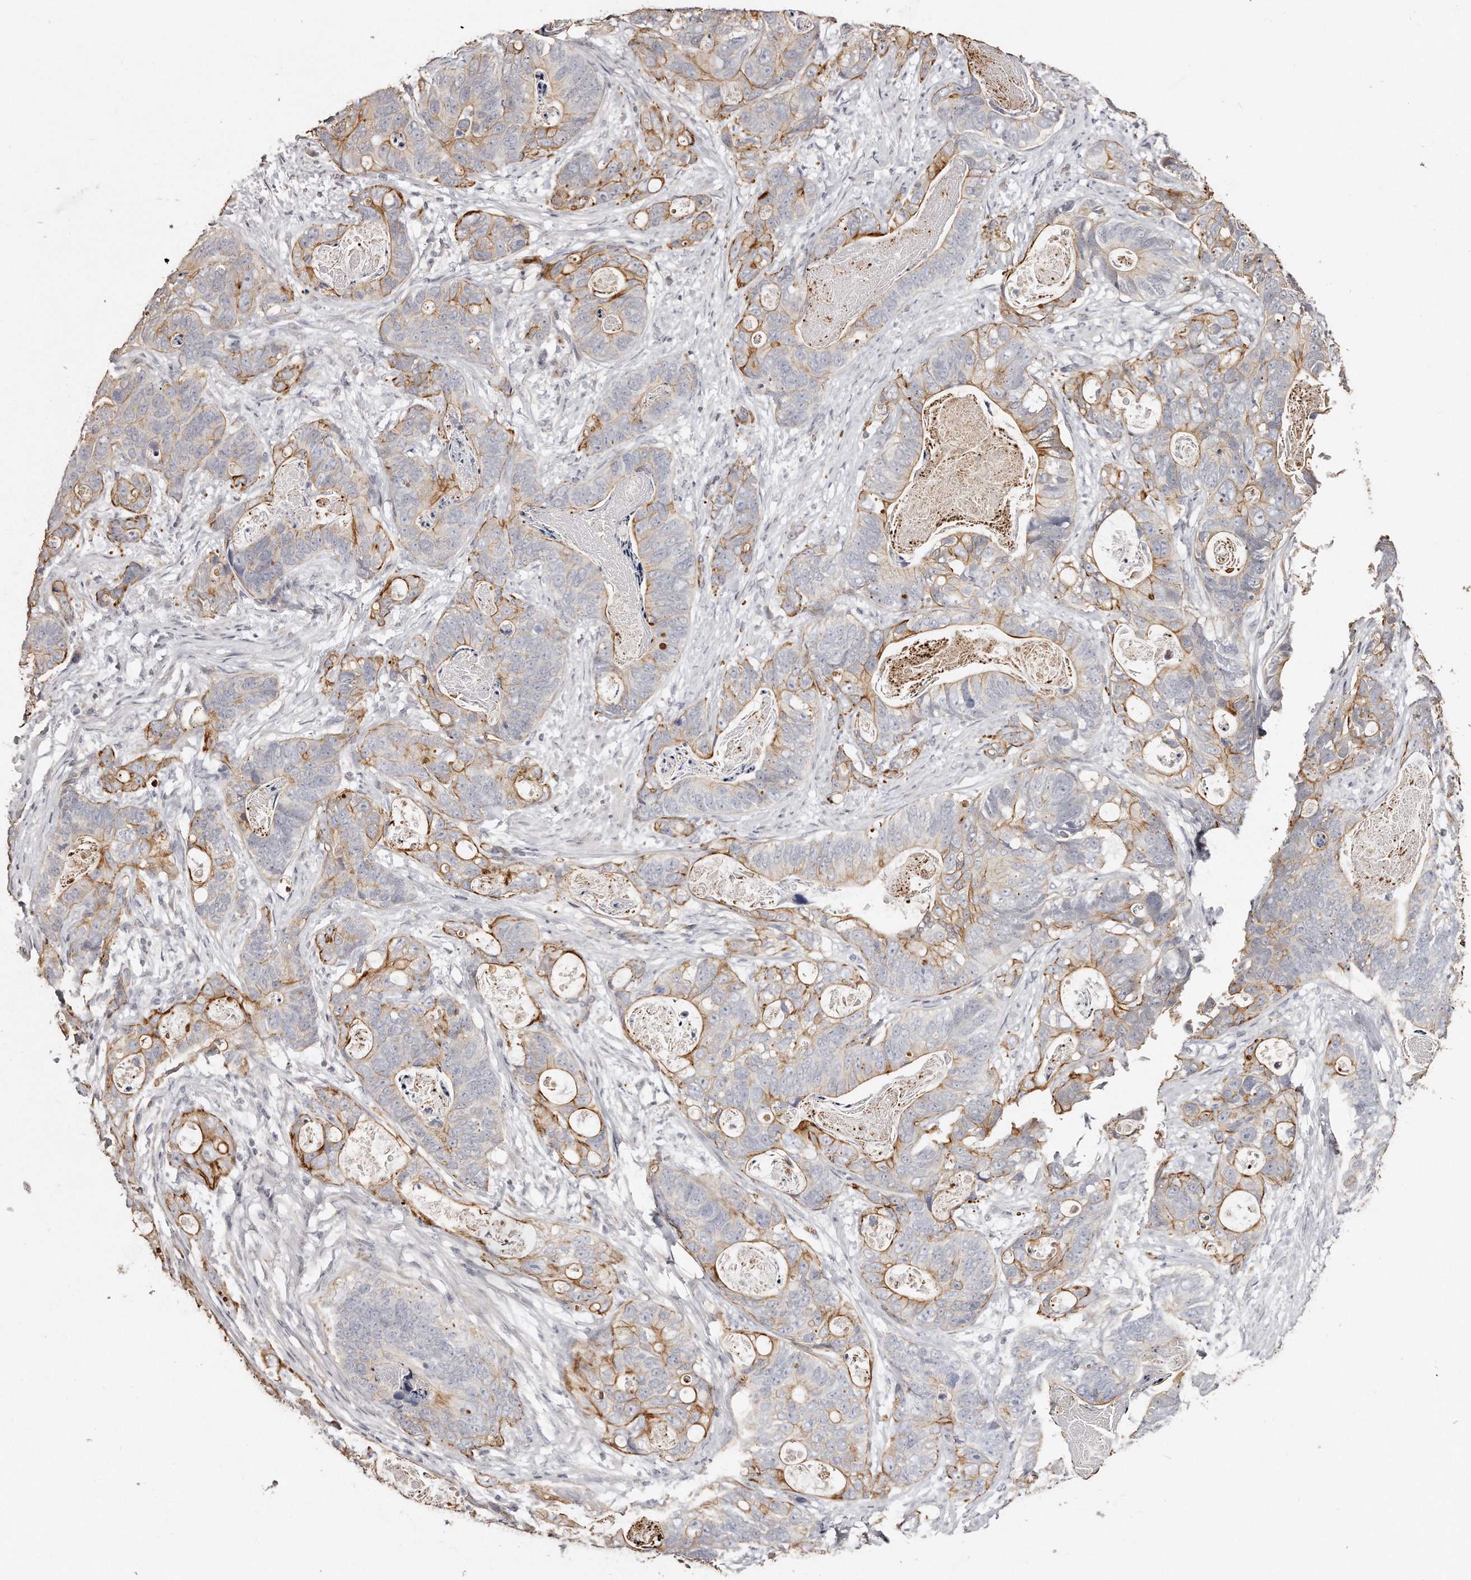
{"staining": {"intensity": "moderate", "quantity": "25%-75%", "location": "cytoplasmic/membranous"}, "tissue": "stomach cancer", "cell_type": "Tumor cells", "image_type": "cancer", "snomed": [{"axis": "morphology", "description": "Normal tissue, NOS"}, {"axis": "morphology", "description": "Adenocarcinoma, NOS"}, {"axis": "topography", "description": "Stomach"}], "caption": "Immunohistochemical staining of stomach cancer displays moderate cytoplasmic/membranous protein staining in about 25%-75% of tumor cells. Using DAB (3,3'-diaminobenzidine) (brown) and hematoxylin (blue) stains, captured at high magnification using brightfield microscopy.", "gene": "ZYG11A", "patient": {"sex": "female", "age": 89}}